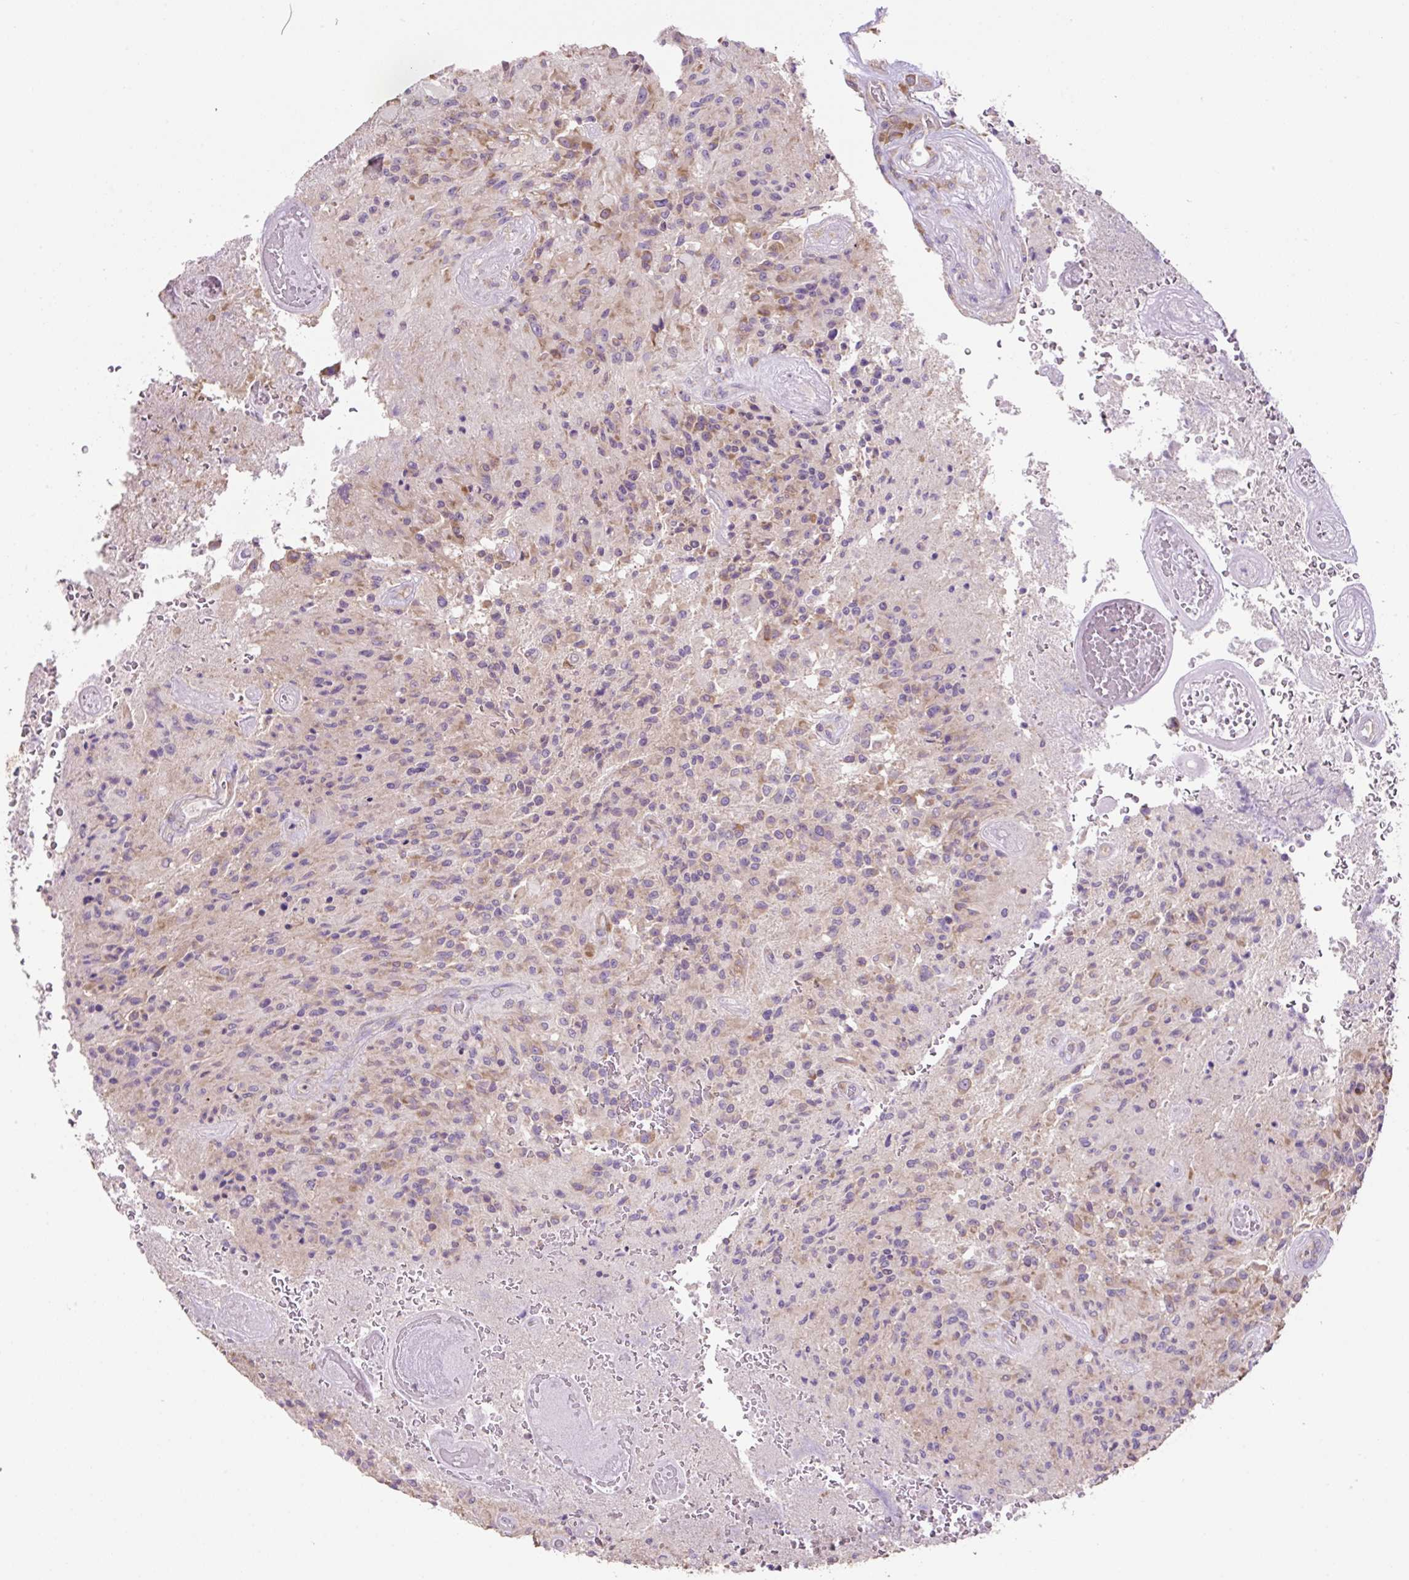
{"staining": {"intensity": "moderate", "quantity": "25%-75%", "location": "cytoplasmic/membranous"}, "tissue": "glioma", "cell_type": "Tumor cells", "image_type": "cancer", "snomed": [{"axis": "morphology", "description": "Normal tissue, NOS"}, {"axis": "morphology", "description": "Glioma, malignant, High grade"}, {"axis": "topography", "description": "Cerebral cortex"}], "caption": "Immunohistochemical staining of malignant high-grade glioma reveals moderate cytoplasmic/membranous protein positivity in approximately 25%-75% of tumor cells.", "gene": "RPS23", "patient": {"sex": "male", "age": 56}}